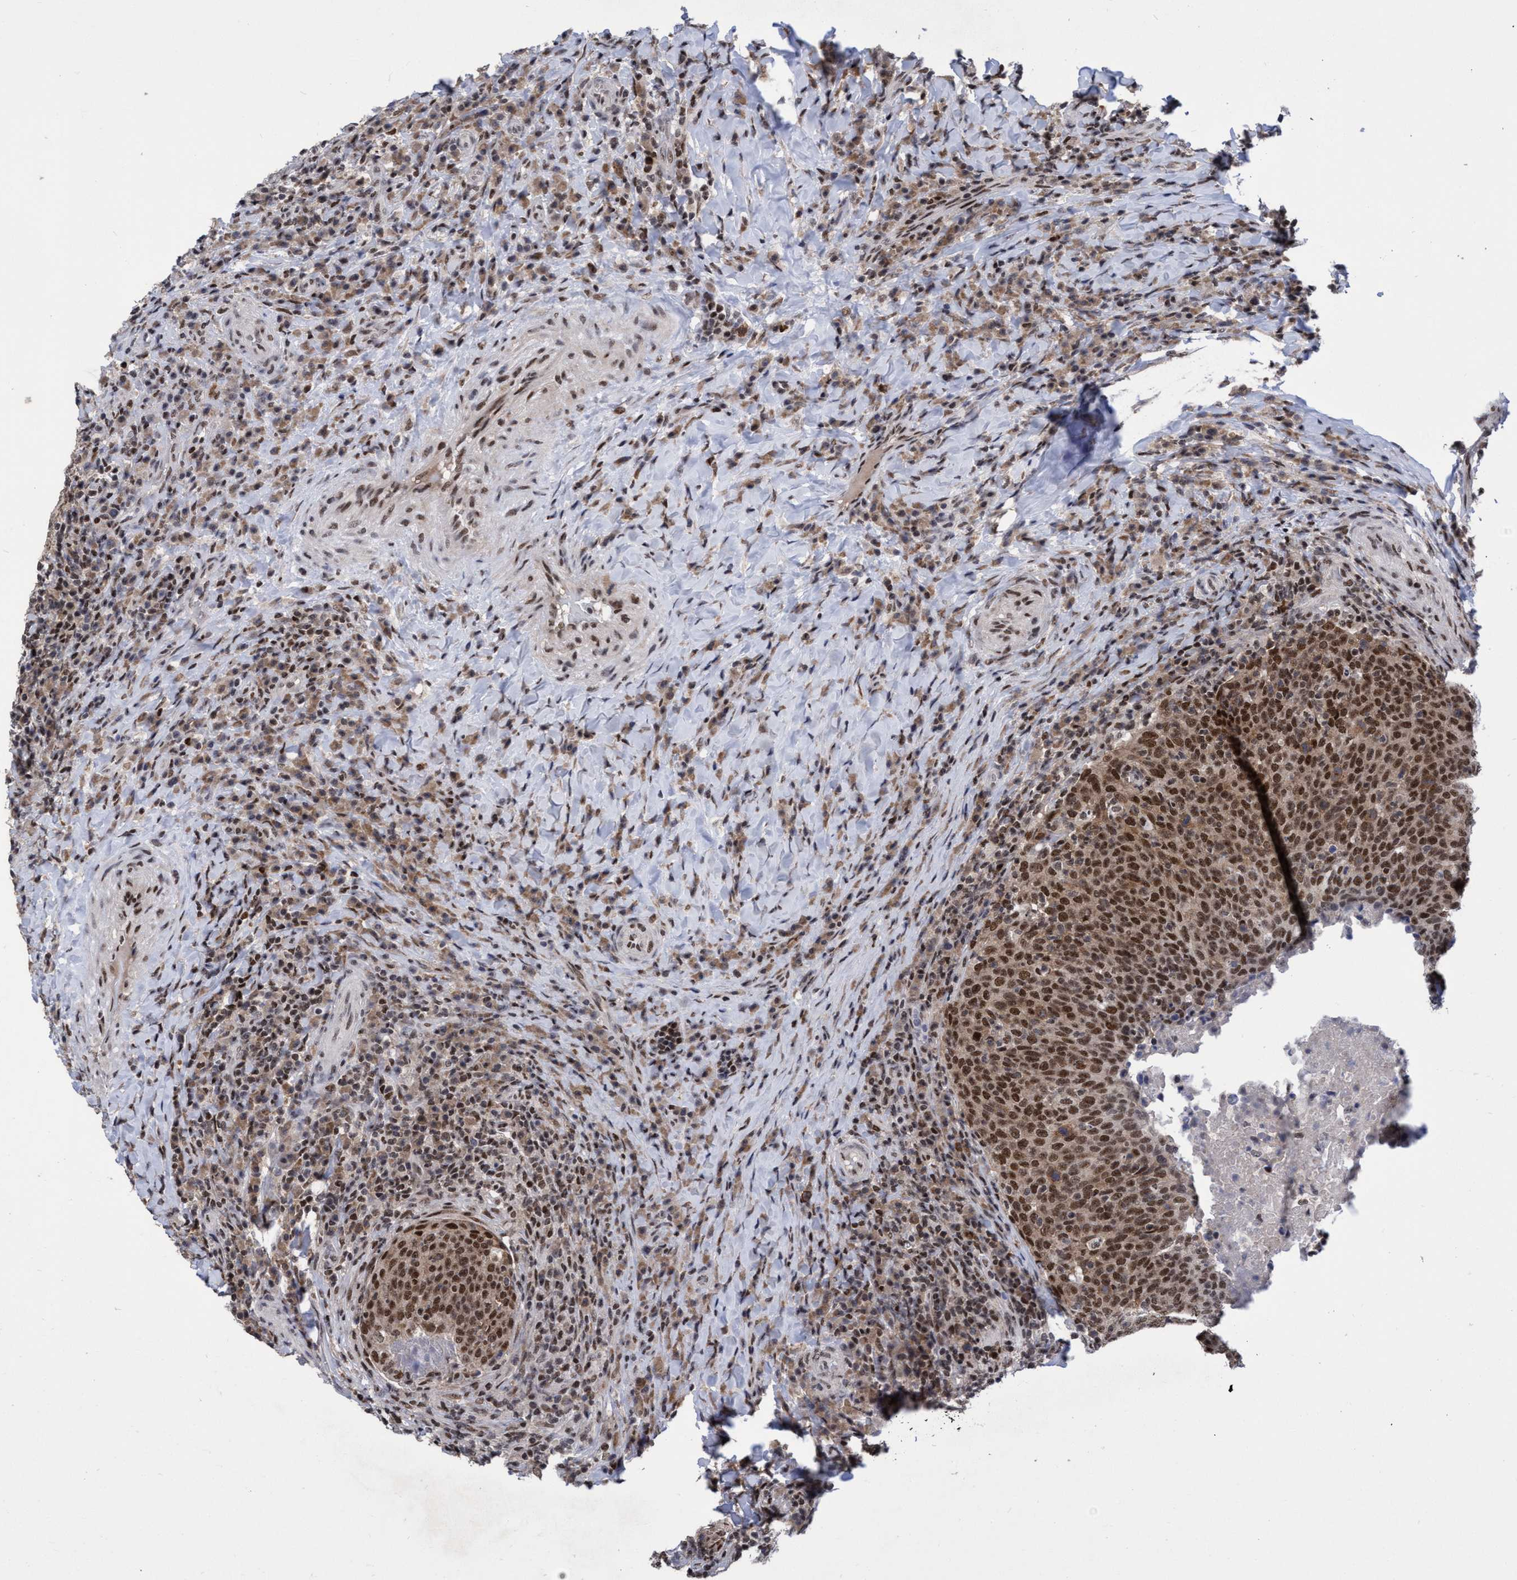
{"staining": {"intensity": "strong", "quantity": ">75%", "location": "nuclear"}, "tissue": "head and neck cancer", "cell_type": "Tumor cells", "image_type": "cancer", "snomed": [{"axis": "morphology", "description": "Squamous cell carcinoma, NOS"}, {"axis": "morphology", "description": "Squamous cell carcinoma, metastatic, NOS"}, {"axis": "topography", "description": "Lymph node"}, {"axis": "topography", "description": "Head-Neck"}], "caption": "Tumor cells exhibit high levels of strong nuclear expression in approximately >75% of cells in head and neck squamous cell carcinoma.", "gene": "C9orf78", "patient": {"sex": "male", "age": 62}}